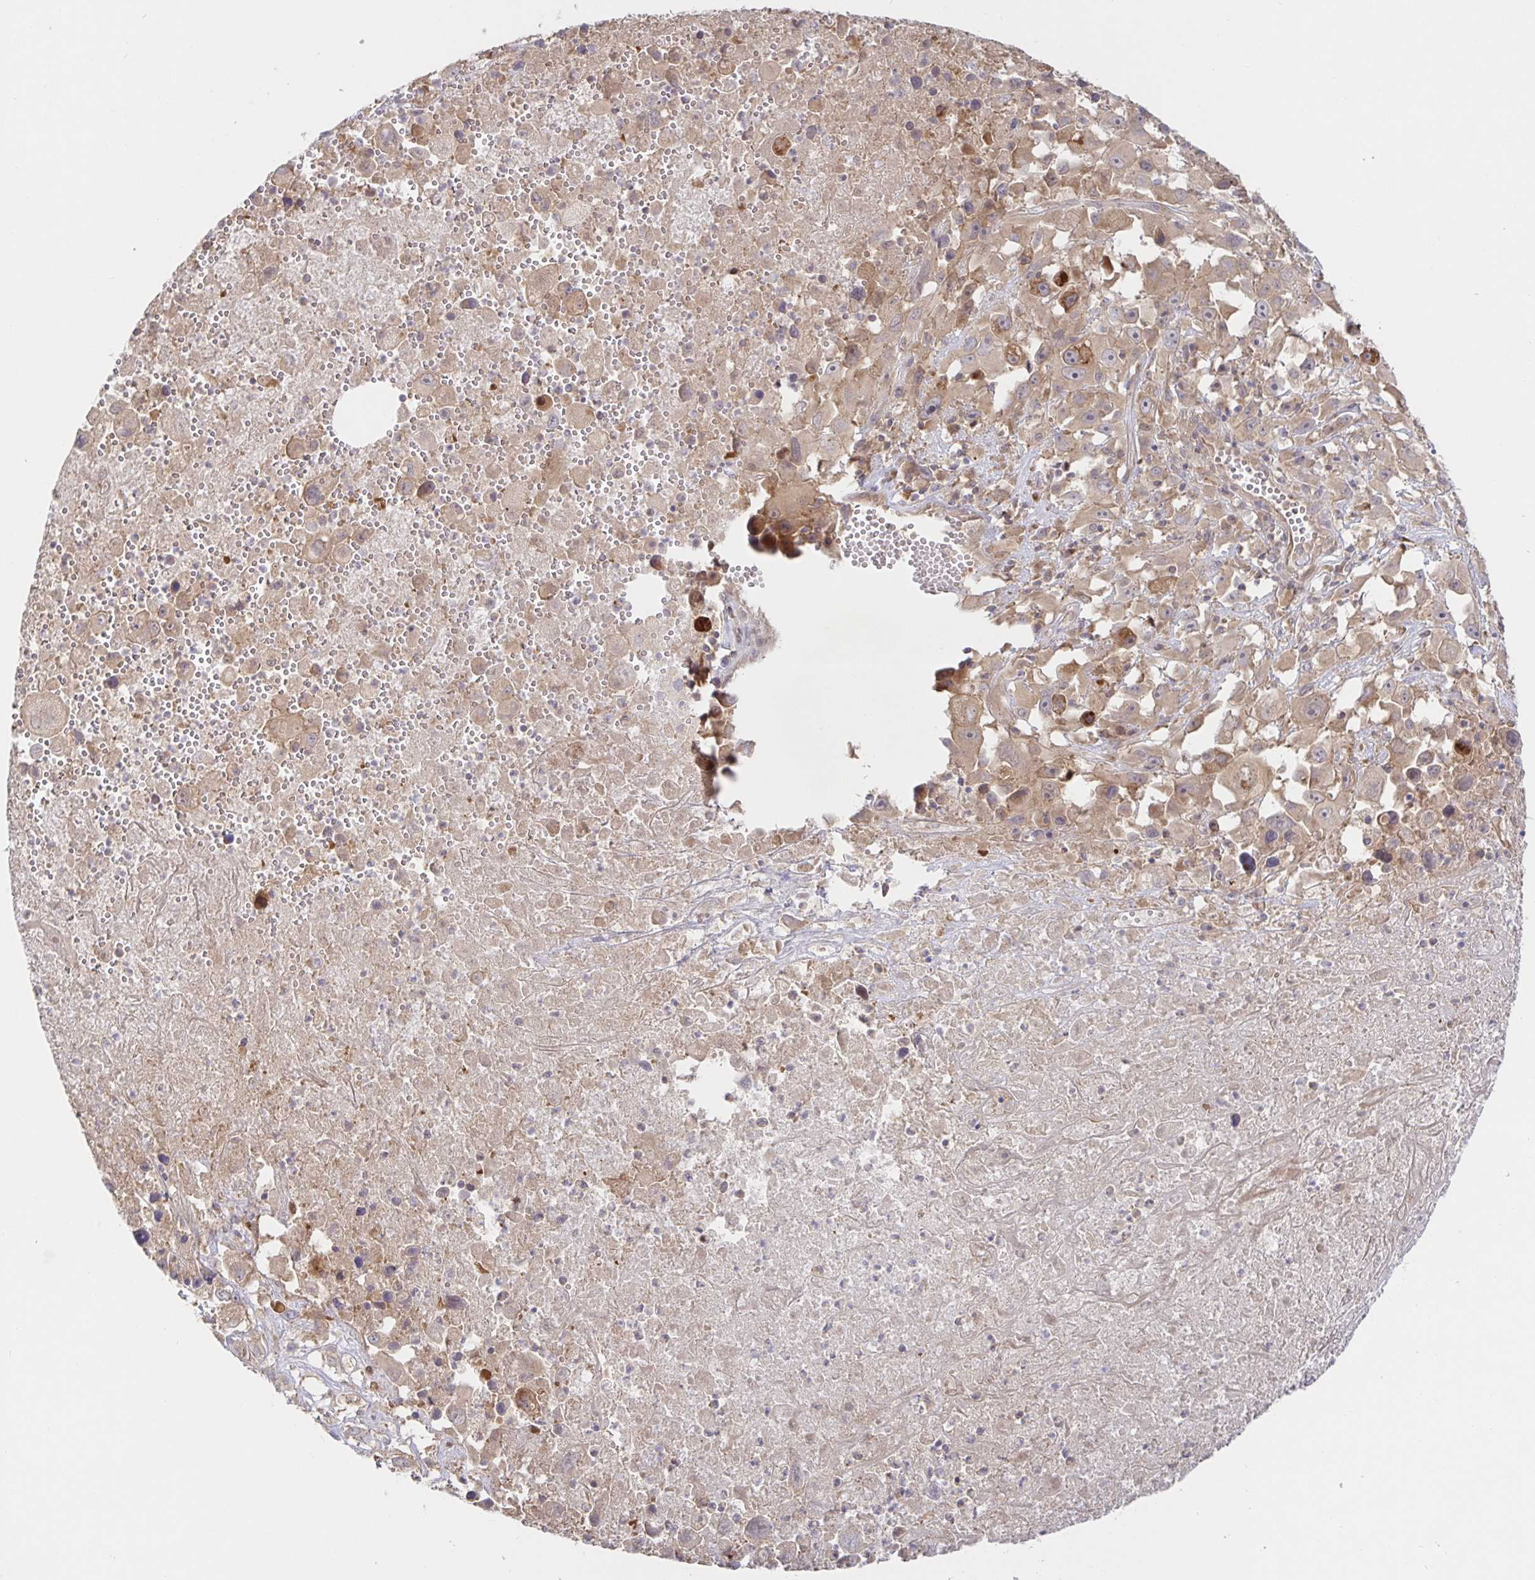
{"staining": {"intensity": "weak", "quantity": ">75%", "location": "cytoplasmic/membranous"}, "tissue": "melanoma", "cell_type": "Tumor cells", "image_type": "cancer", "snomed": [{"axis": "morphology", "description": "Malignant melanoma, Metastatic site"}, {"axis": "topography", "description": "Soft tissue"}], "caption": "This is a photomicrograph of immunohistochemistry staining of malignant melanoma (metastatic site), which shows weak expression in the cytoplasmic/membranous of tumor cells.", "gene": "AACS", "patient": {"sex": "male", "age": 50}}